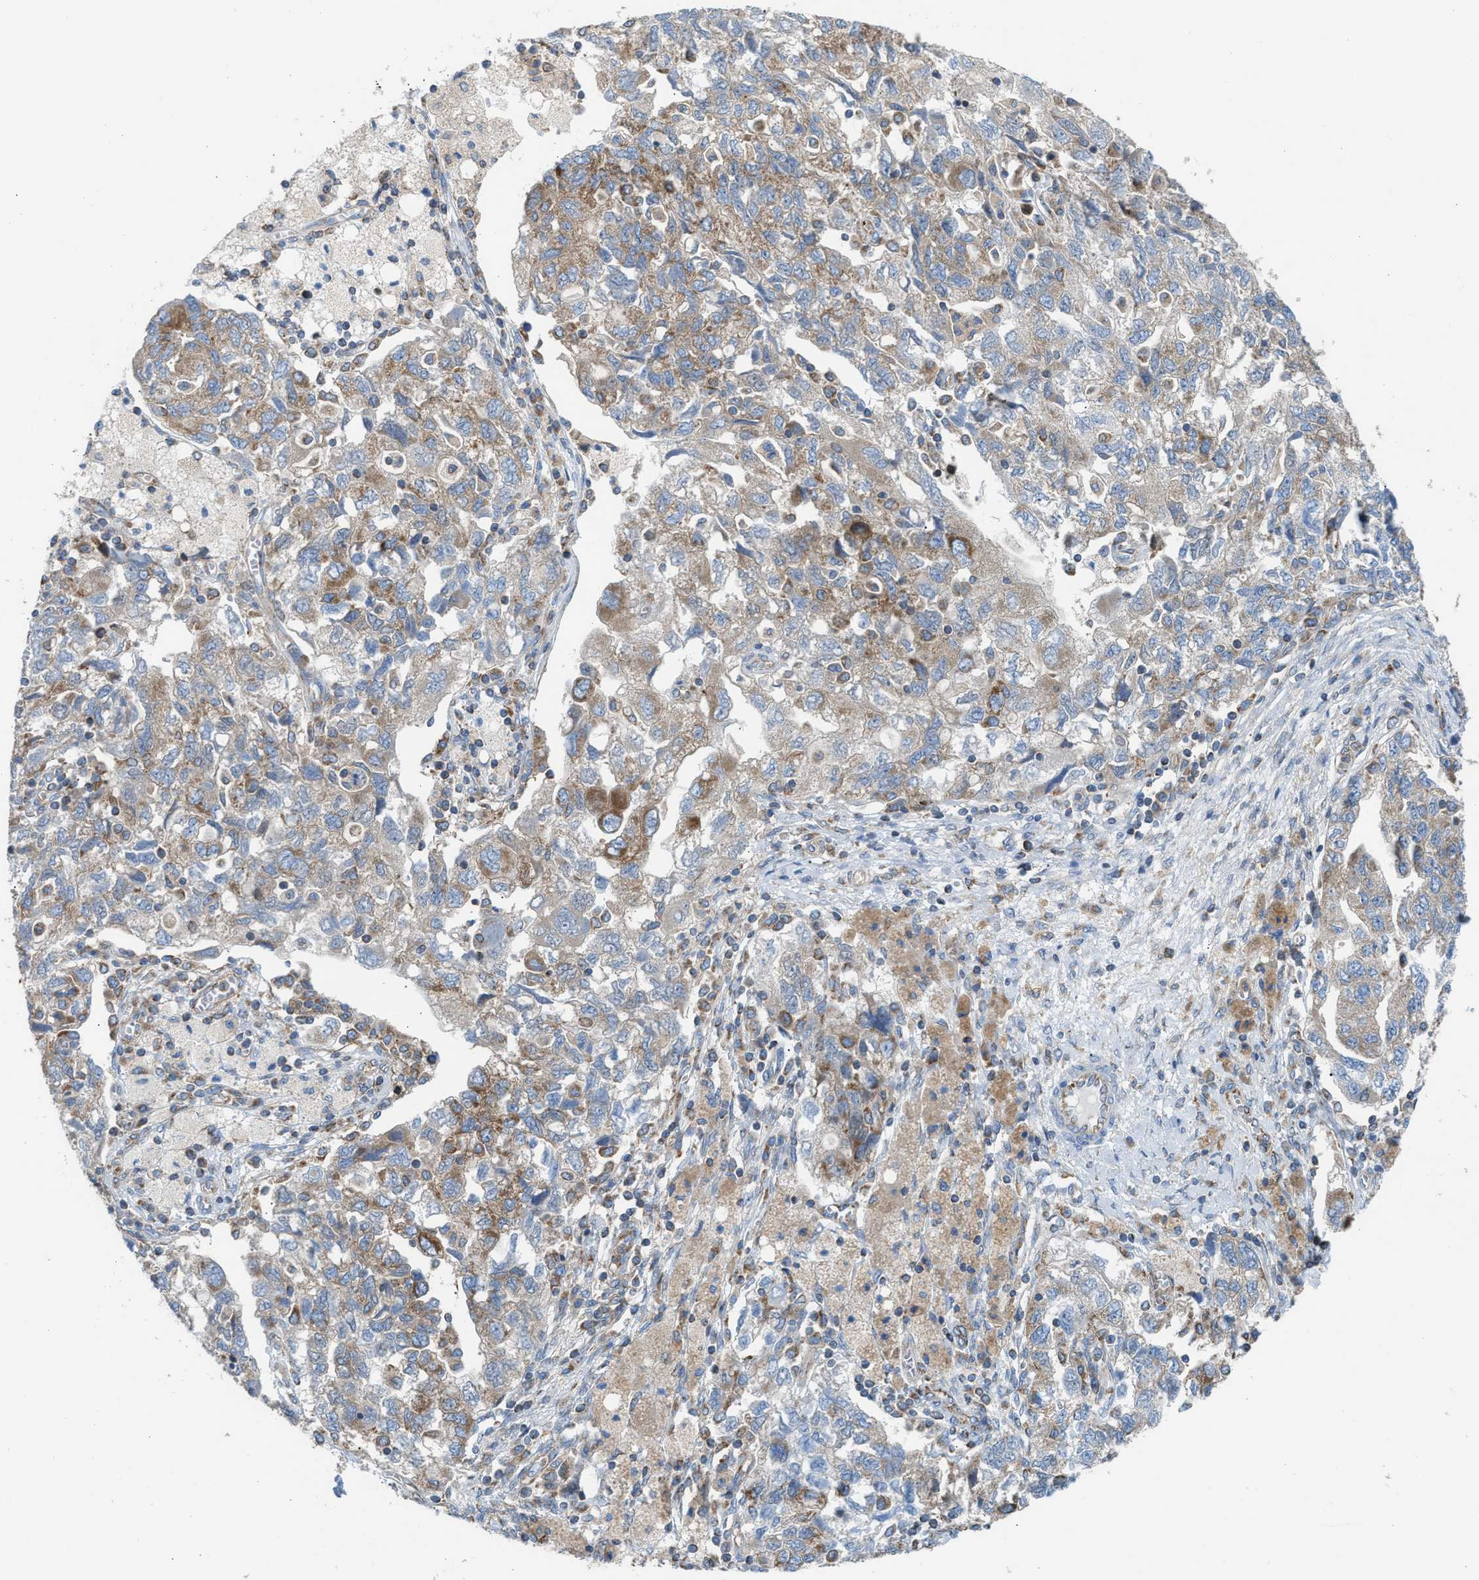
{"staining": {"intensity": "moderate", "quantity": ">75%", "location": "cytoplasmic/membranous"}, "tissue": "ovarian cancer", "cell_type": "Tumor cells", "image_type": "cancer", "snomed": [{"axis": "morphology", "description": "Carcinoma, NOS"}, {"axis": "morphology", "description": "Cystadenocarcinoma, serous, NOS"}, {"axis": "topography", "description": "Ovary"}], "caption": "The image shows a brown stain indicating the presence of a protein in the cytoplasmic/membranous of tumor cells in ovarian serous cystadenocarcinoma. The staining was performed using DAB to visualize the protein expression in brown, while the nuclei were stained in blue with hematoxylin (Magnification: 20x).", "gene": "TBC1D15", "patient": {"sex": "female", "age": 69}}